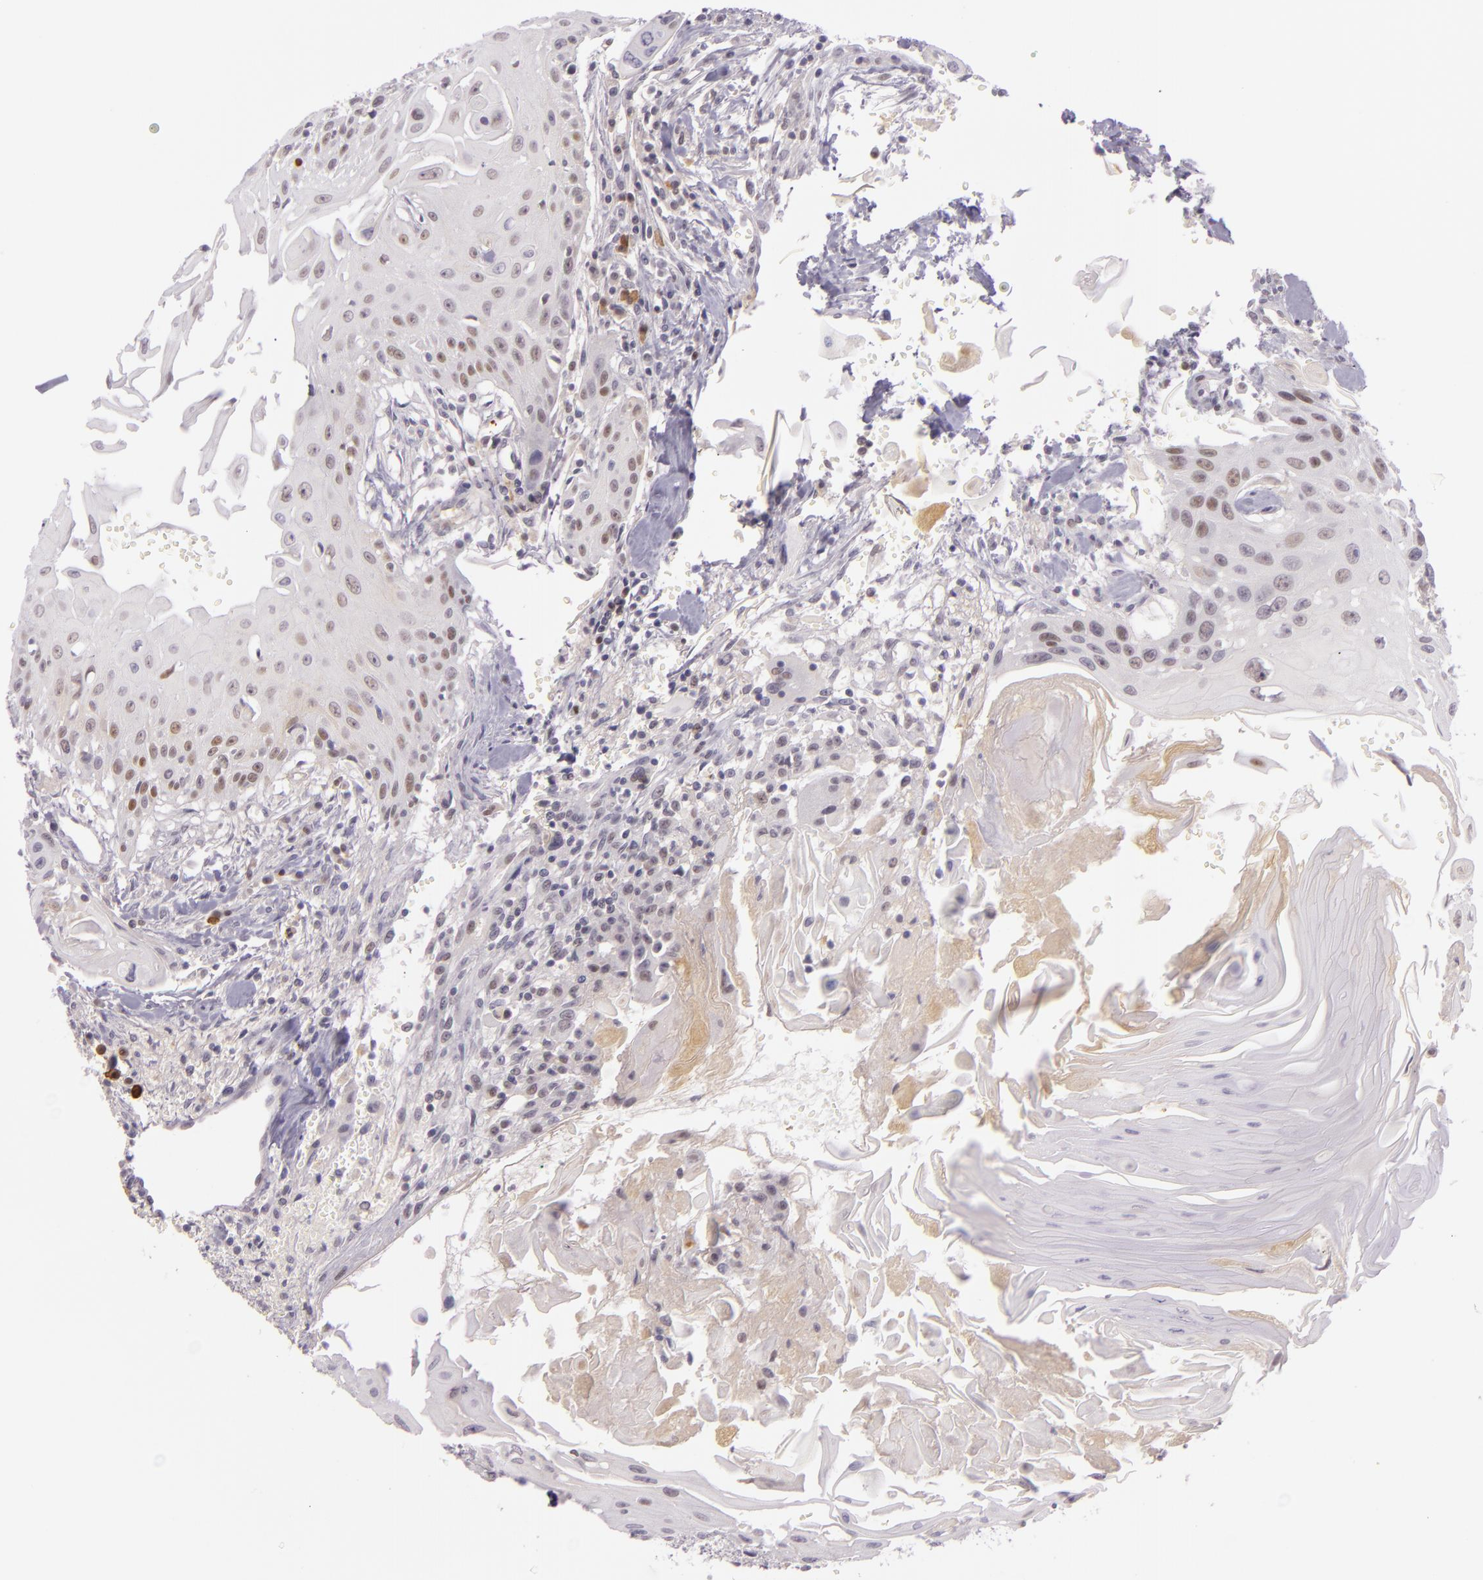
{"staining": {"intensity": "weak", "quantity": "<25%", "location": "nuclear"}, "tissue": "head and neck cancer", "cell_type": "Tumor cells", "image_type": "cancer", "snomed": [{"axis": "morphology", "description": "Squamous cell carcinoma, NOS"}, {"axis": "morphology", "description": "Squamous cell carcinoma, metastatic, NOS"}, {"axis": "topography", "description": "Lymph node"}, {"axis": "topography", "description": "Salivary gland"}, {"axis": "topography", "description": "Head-Neck"}], "caption": "High power microscopy histopathology image of an immunohistochemistry photomicrograph of head and neck metastatic squamous cell carcinoma, revealing no significant staining in tumor cells.", "gene": "CHEK2", "patient": {"sex": "female", "age": 74}}